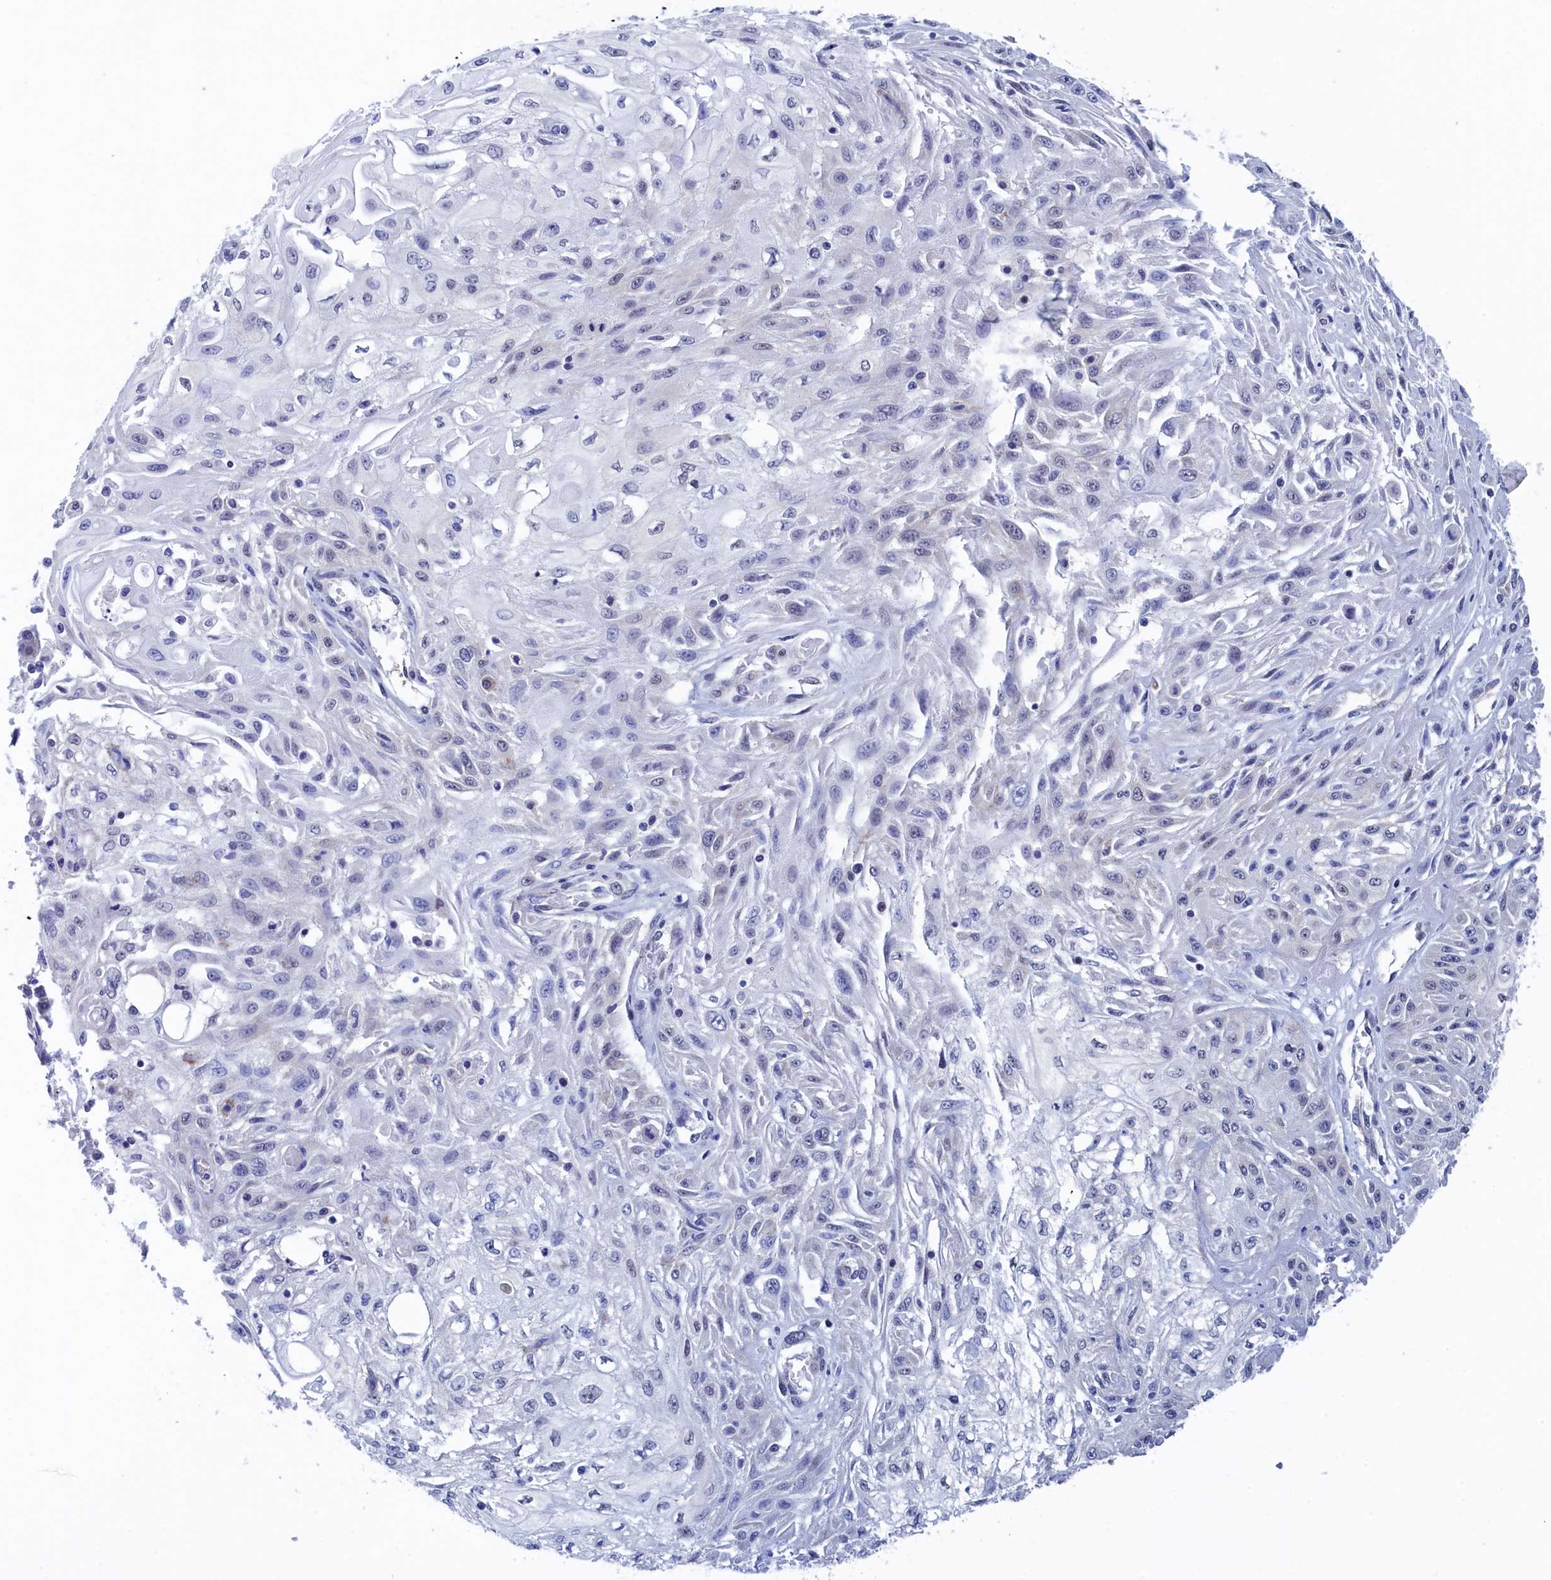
{"staining": {"intensity": "negative", "quantity": "none", "location": "none"}, "tissue": "skin cancer", "cell_type": "Tumor cells", "image_type": "cancer", "snomed": [{"axis": "morphology", "description": "Squamous cell carcinoma, NOS"}, {"axis": "morphology", "description": "Squamous cell carcinoma, metastatic, NOS"}, {"axis": "topography", "description": "Skin"}, {"axis": "topography", "description": "Lymph node"}], "caption": "Tumor cells are negative for protein expression in human skin cancer (squamous cell carcinoma).", "gene": "PGP", "patient": {"sex": "male", "age": 75}}